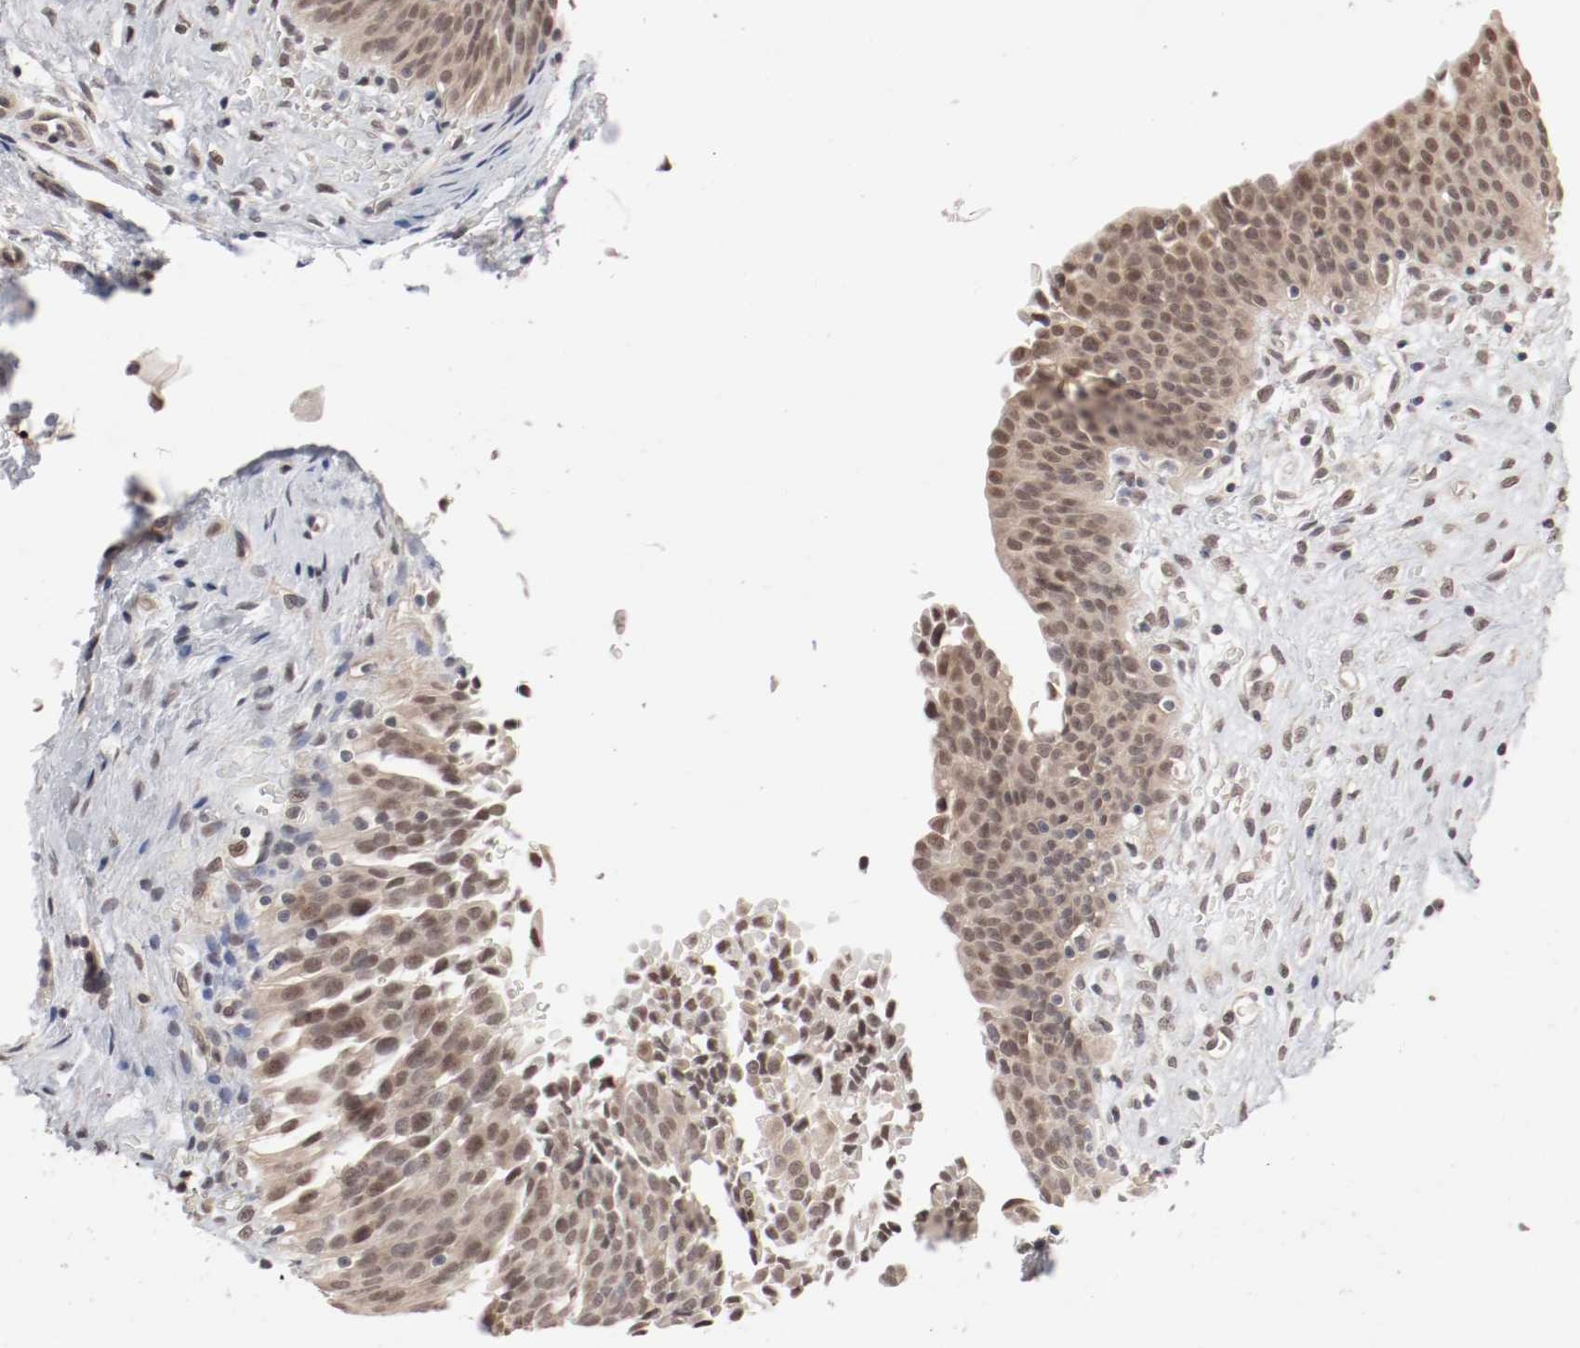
{"staining": {"intensity": "moderate", "quantity": ">75%", "location": "cytoplasmic/membranous,nuclear"}, "tissue": "urinary bladder", "cell_type": "Urothelial cells", "image_type": "normal", "snomed": [{"axis": "morphology", "description": "Normal tissue, NOS"}, {"axis": "morphology", "description": "Dysplasia, NOS"}, {"axis": "topography", "description": "Urinary bladder"}], "caption": "Immunohistochemistry (IHC) of normal human urinary bladder shows medium levels of moderate cytoplasmic/membranous,nuclear staining in approximately >75% of urothelial cells.", "gene": "CSNK2B", "patient": {"sex": "male", "age": 35}}